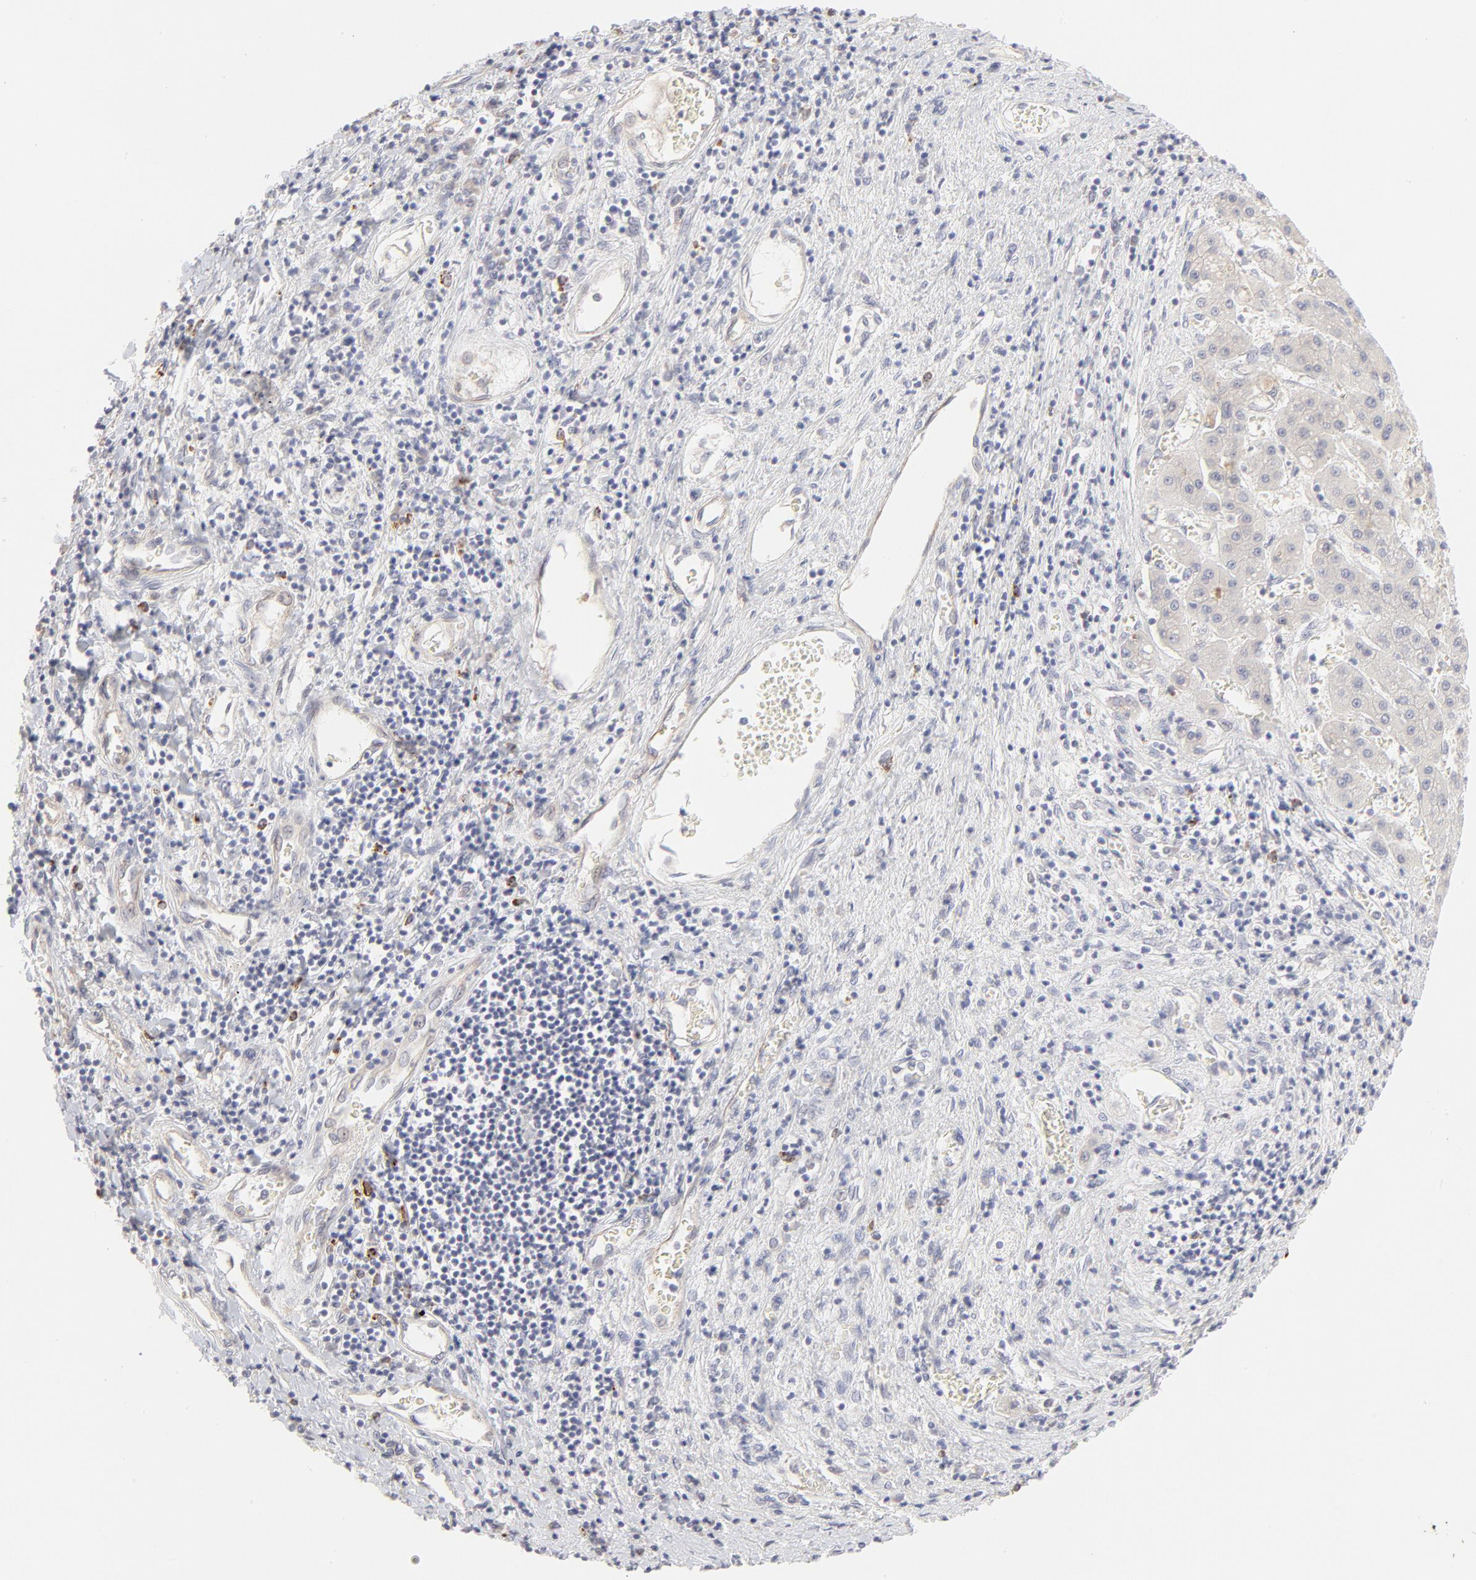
{"staining": {"intensity": "negative", "quantity": "none", "location": "none"}, "tissue": "liver cancer", "cell_type": "Tumor cells", "image_type": "cancer", "snomed": [{"axis": "morphology", "description": "Carcinoma, Hepatocellular, NOS"}, {"axis": "topography", "description": "Liver"}], "caption": "This is a image of immunohistochemistry staining of liver cancer (hepatocellular carcinoma), which shows no positivity in tumor cells. The staining was performed using DAB to visualize the protein expression in brown, while the nuclei were stained in blue with hematoxylin (Magnification: 20x).", "gene": "ELF3", "patient": {"sex": "male", "age": 24}}